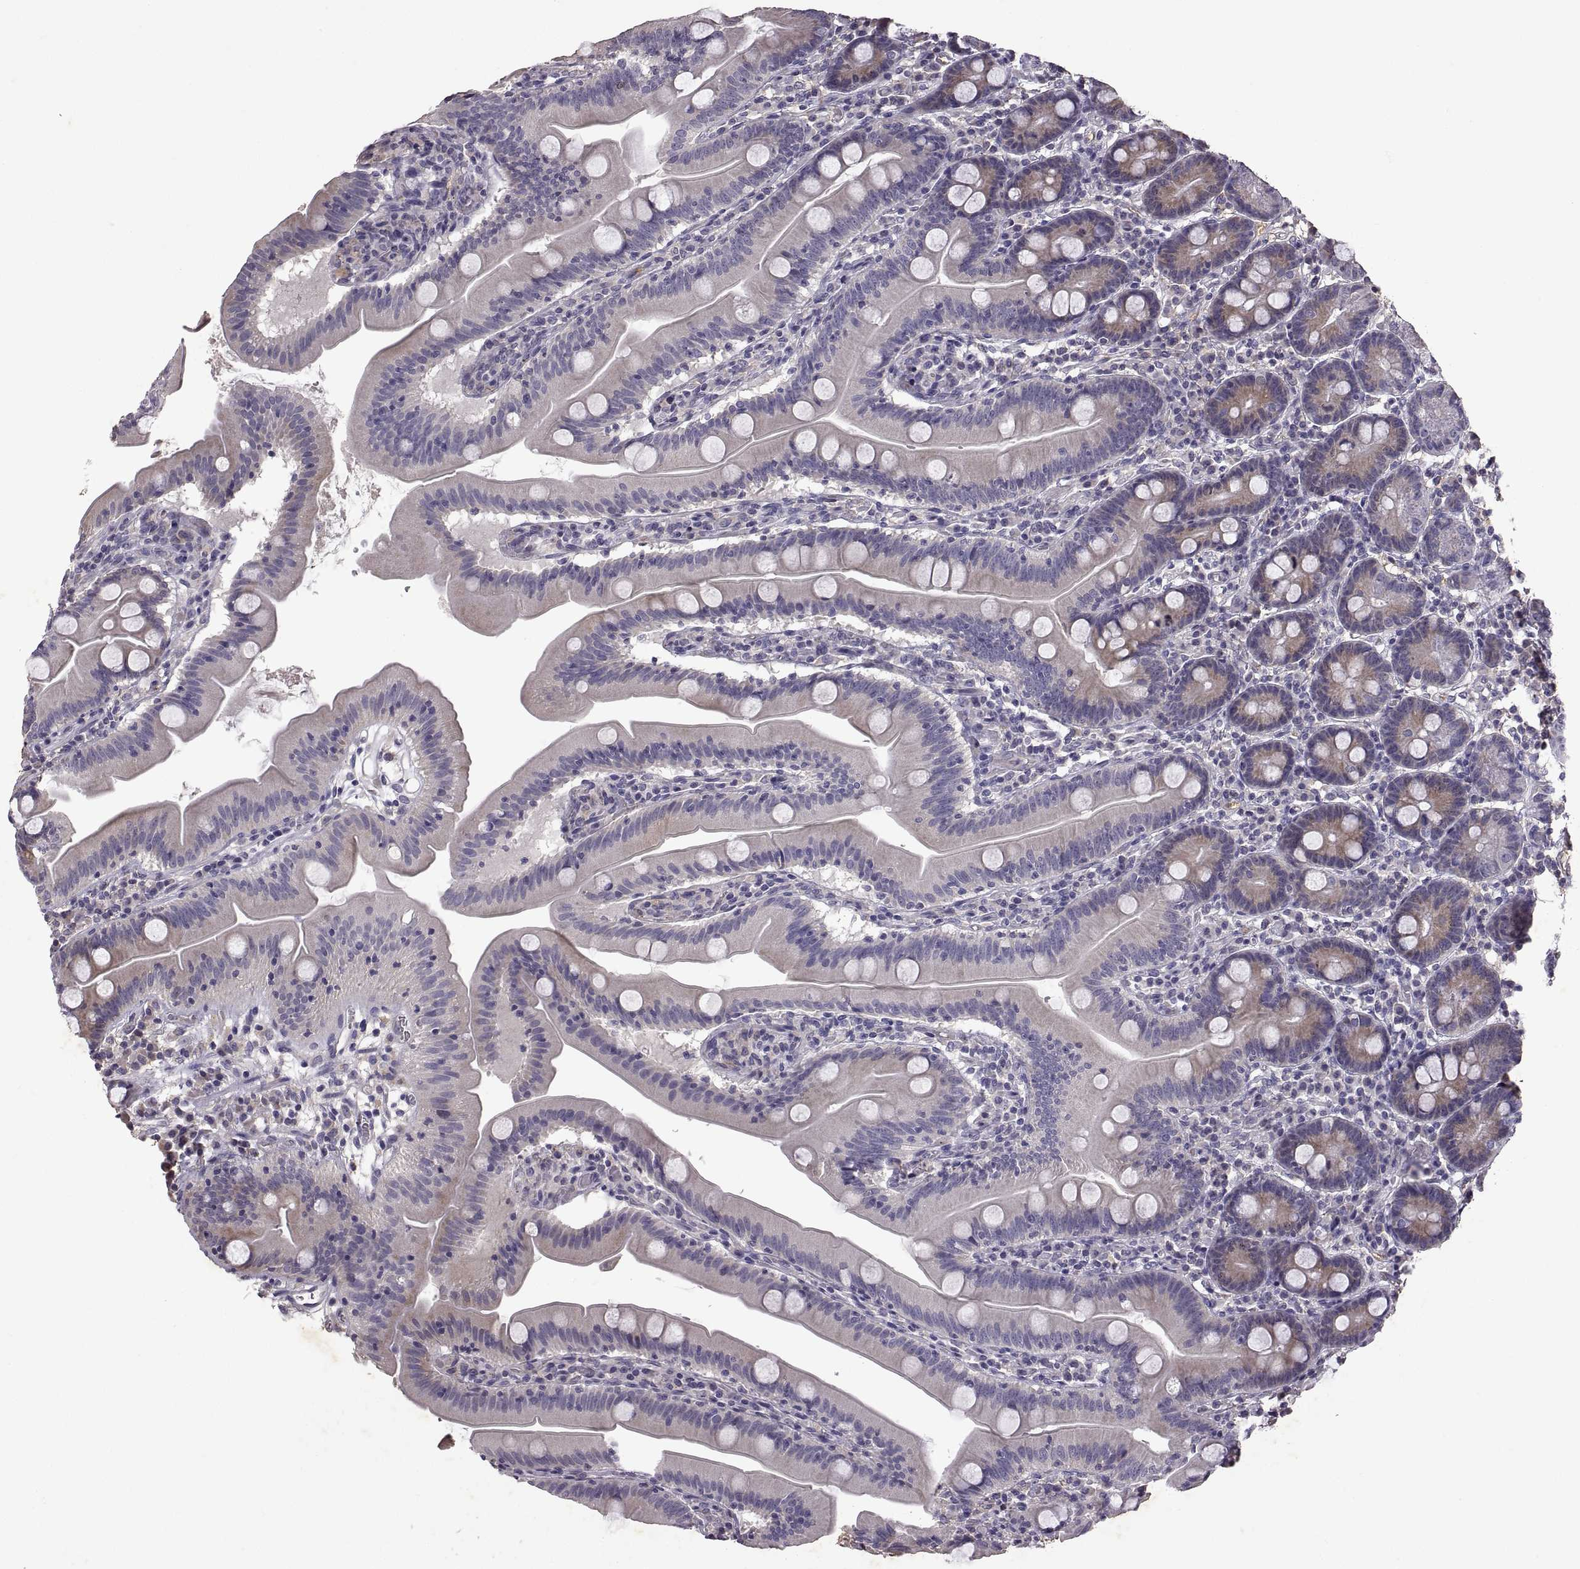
{"staining": {"intensity": "weak", "quantity": "<25%", "location": "cytoplasmic/membranous"}, "tissue": "small intestine", "cell_type": "Glandular cells", "image_type": "normal", "snomed": [{"axis": "morphology", "description": "Normal tissue, NOS"}, {"axis": "topography", "description": "Small intestine"}], "caption": "This is a histopathology image of immunohistochemistry staining of normal small intestine, which shows no positivity in glandular cells.", "gene": "DEFB136", "patient": {"sex": "male", "age": 37}}